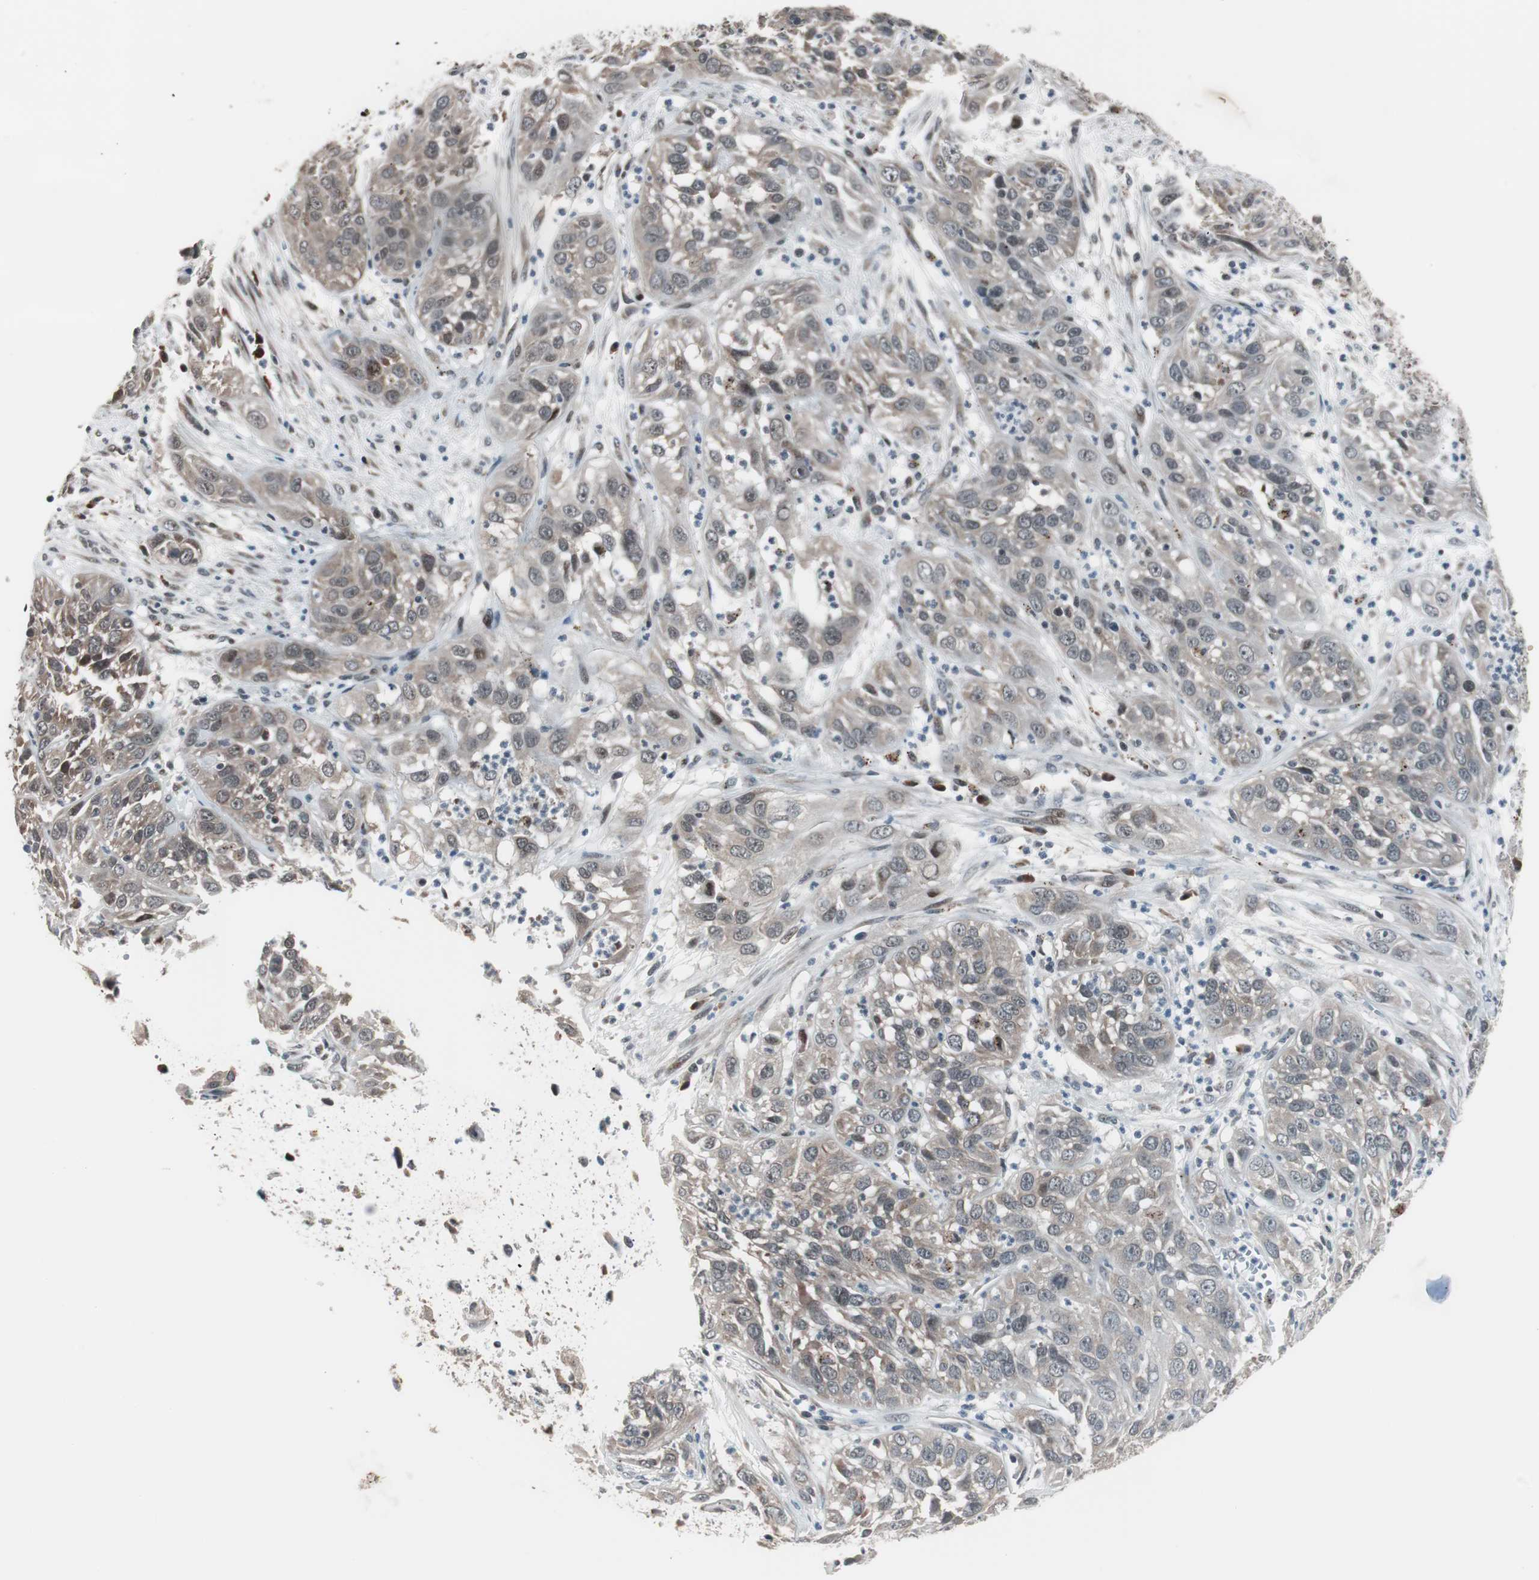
{"staining": {"intensity": "weak", "quantity": "25%-75%", "location": "cytoplasmic/membranous"}, "tissue": "cervical cancer", "cell_type": "Tumor cells", "image_type": "cancer", "snomed": [{"axis": "morphology", "description": "Squamous cell carcinoma, NOS"}, {"axis": "topography", "description": "Cervix"}], "caption": "Squamous cell carcinoma (cervical) was stained to show a protein in brown. There is low levels of weak cytoplasmic/membranous staining in approximately 25%-75% of tumor cells.", "gene": "BOLA1", "patient": {"sex": "female", "age": 32}}